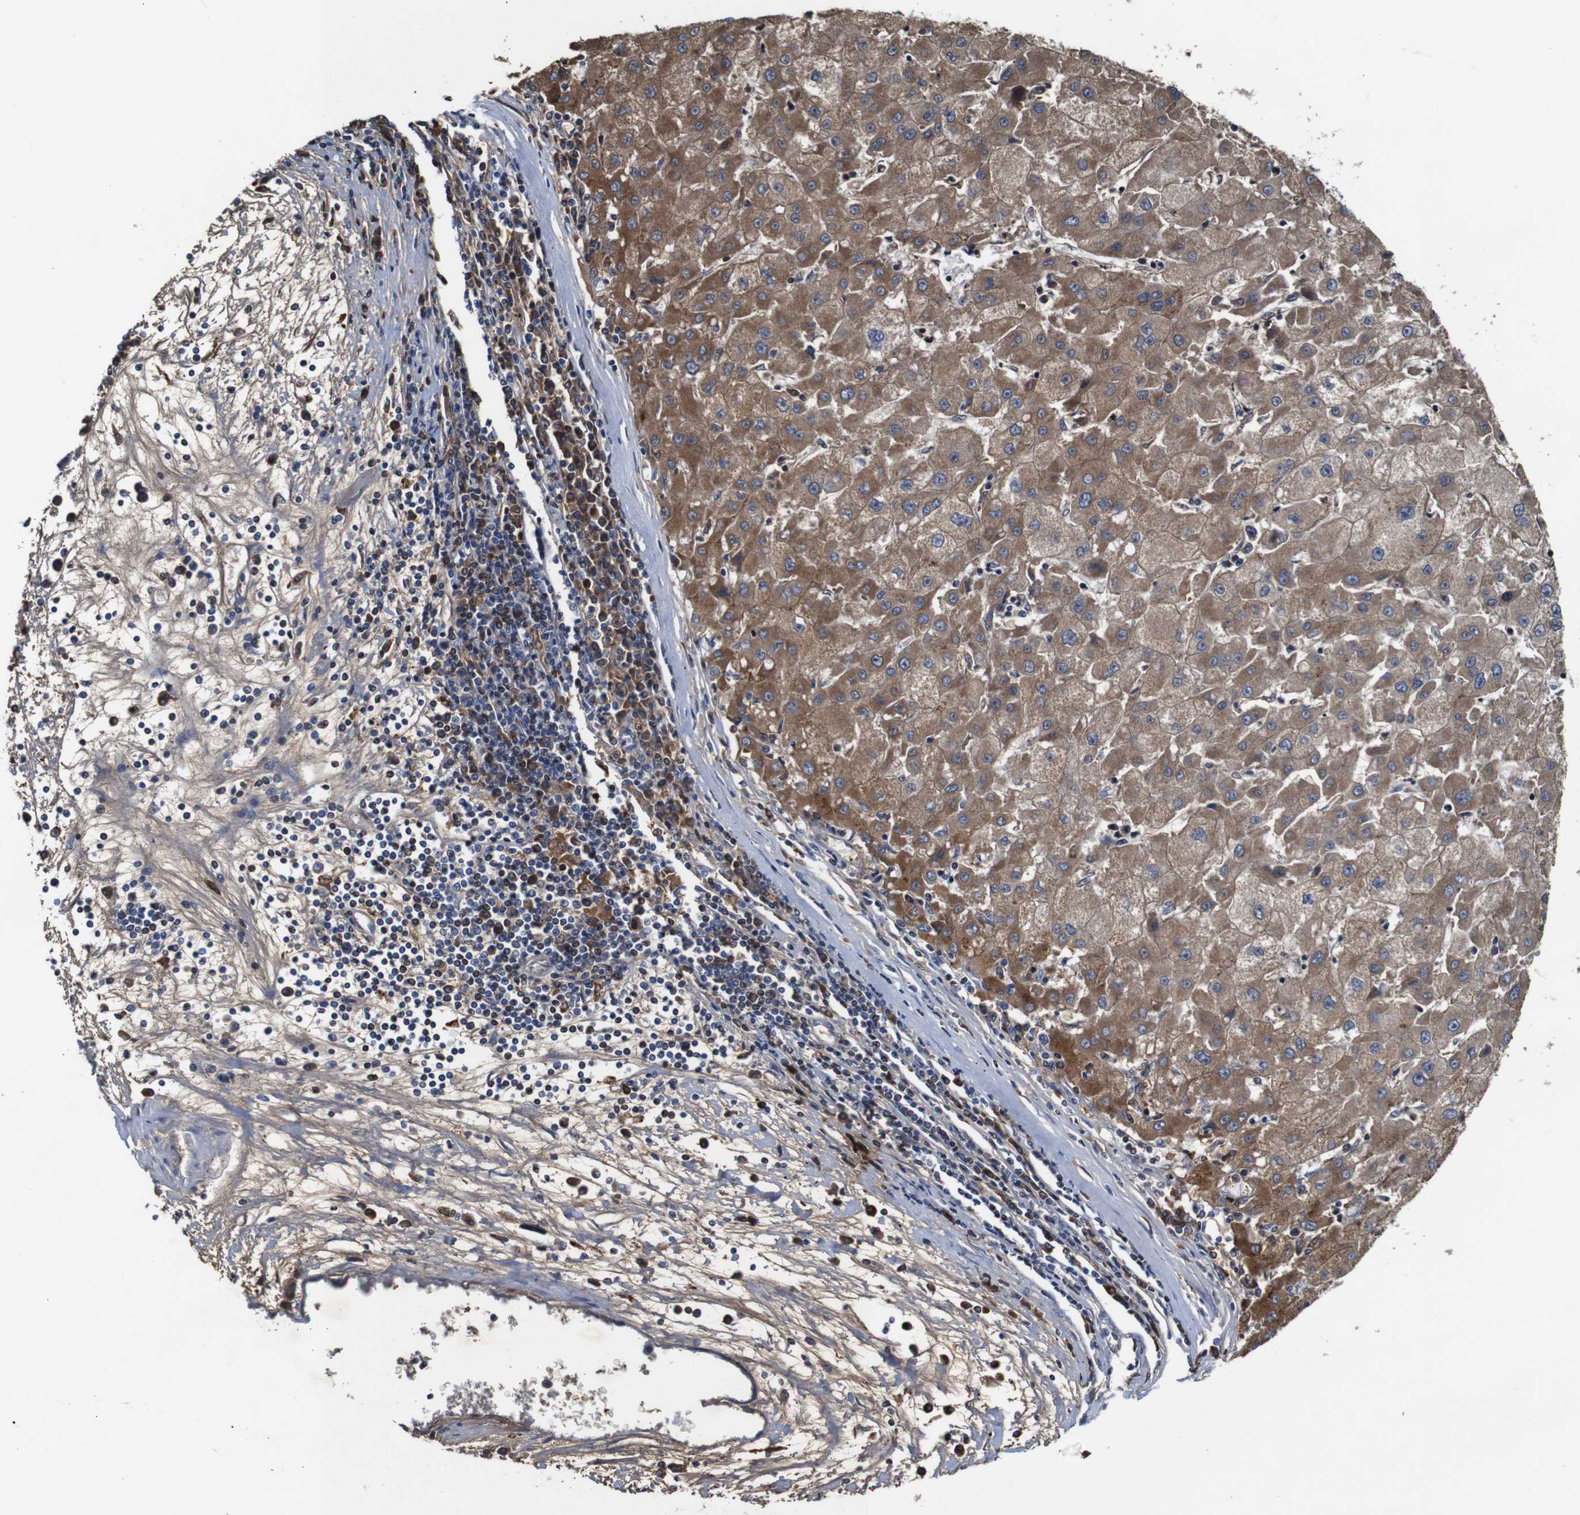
{"staining": {"intensity": "moderate", "quantity": ">75%", "location": "cytoplasmic/membranous"}, "tissue": "liver cancer", "cell_type": "Tumor cells", "image_type": "cancer", "snomed": [{"axis": "morphology", "description": "Carcinoma, Hepatocellular, NOS"}, {"axis": "topography", "description": "Liver"}], "caption": "Immunohistochemistry (IHC) of liver hepatocellular carcinoma demonstrates medium levels of moderate cytoplasmic/membranous staining in about >75% of tumor cells. (DAB (3,3'-diaminobenzidine) IHC, brown staining for protein, blue staining for nuclei).", "gene": "MYC", "patient": {"sex": "male", "age": 72}}